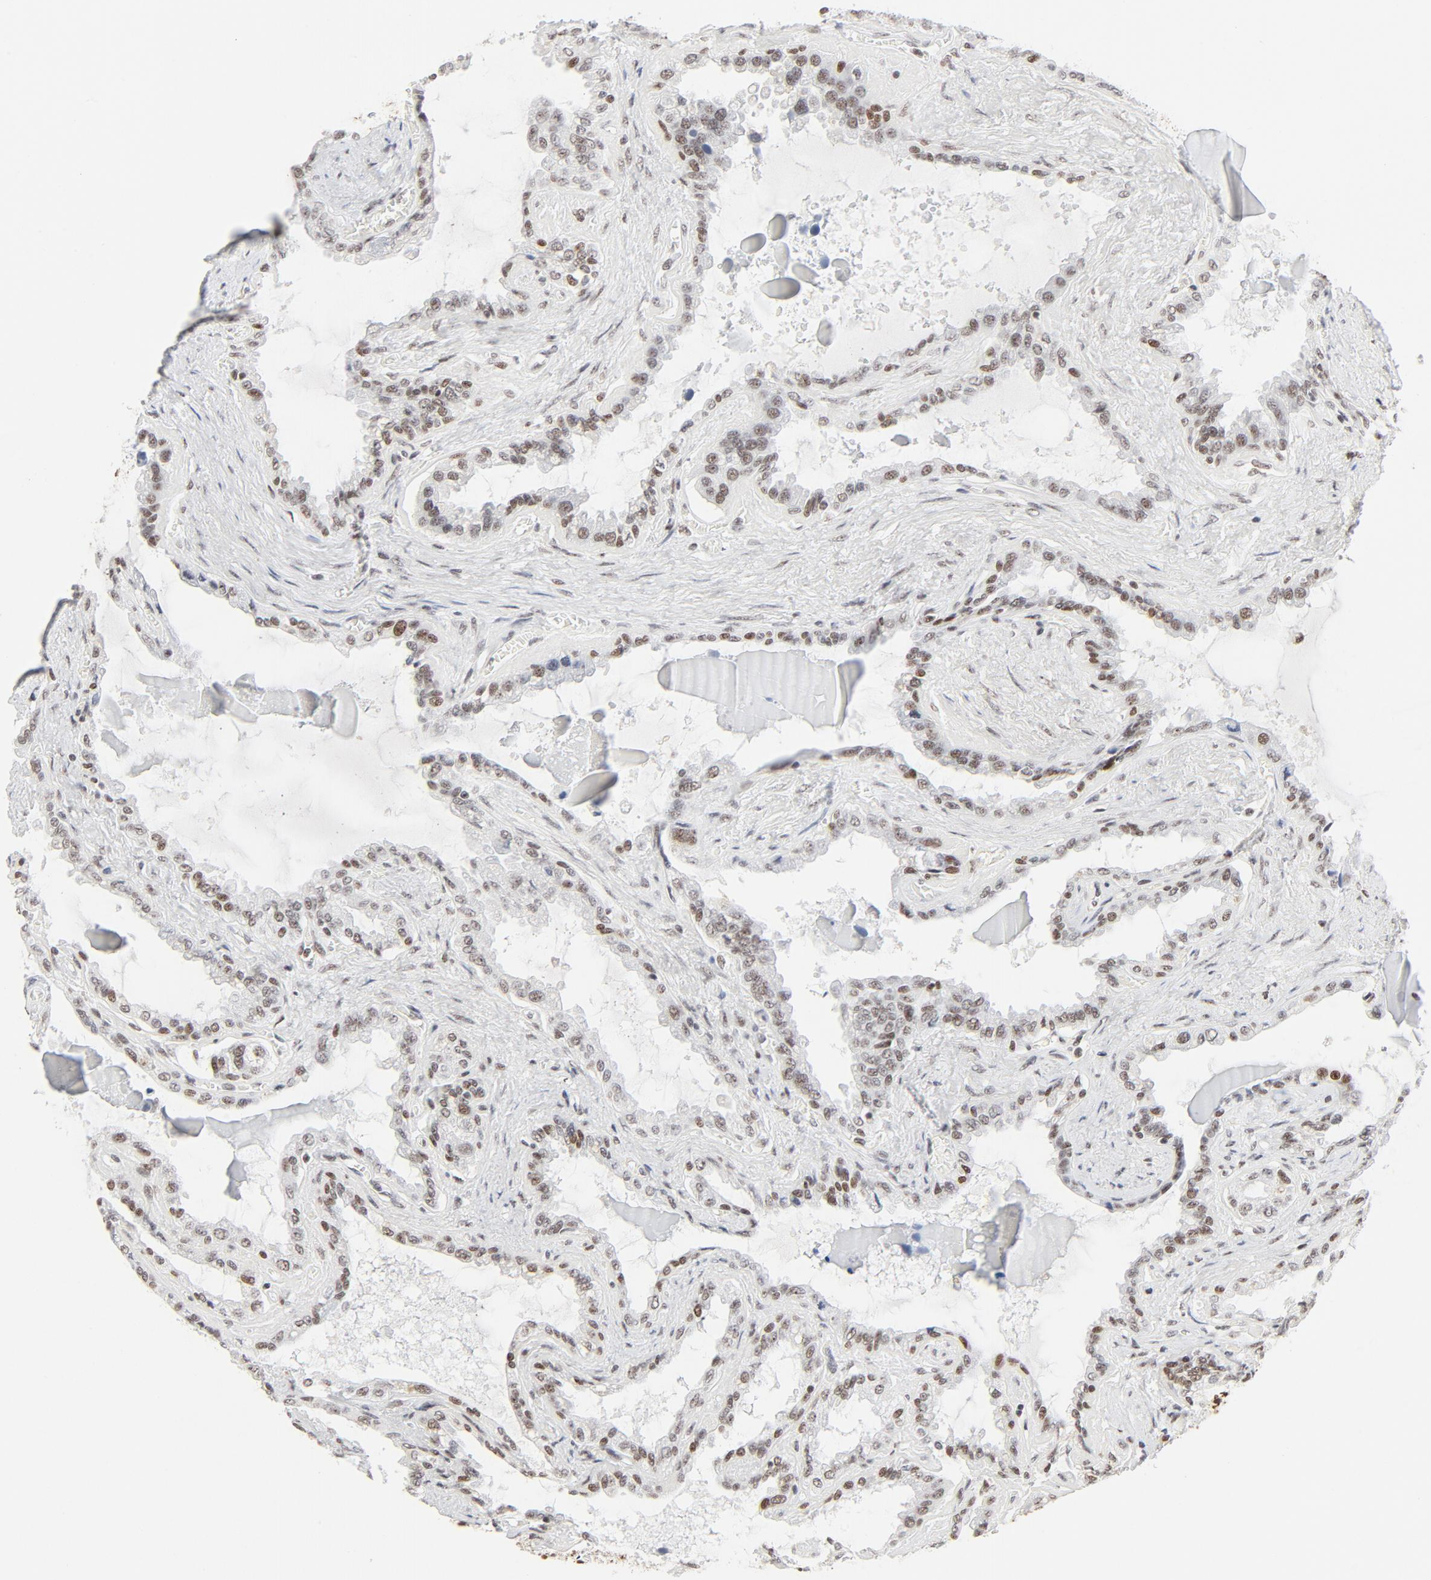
{"staining": {"intensity": "moderate", "quantity": ">75%", "location": "nuclear"}, "tissue": "seminal vesicle", "cell_type": "Glandular cells", "image_type": "normal", "snomed": [{"axis": "morphology", "description": "Normal tissue, NOS"}, {"axis": "morphology", "description": "Inflammation, NOS"}, {"axis": "topography", "description": "Urinary bladder"}, {"axis": "topography", "description": "Prostate"}, {"axis": "topography", "description": "Seminal veicle"}], "caption": "Immunohistochemical staining of normal human seminal vesicle shows moderate nuclear protein staining in about >75% of glandular cells.", "gene": "GTF2H1", "patient": {"sex": "male", "age": 82}}